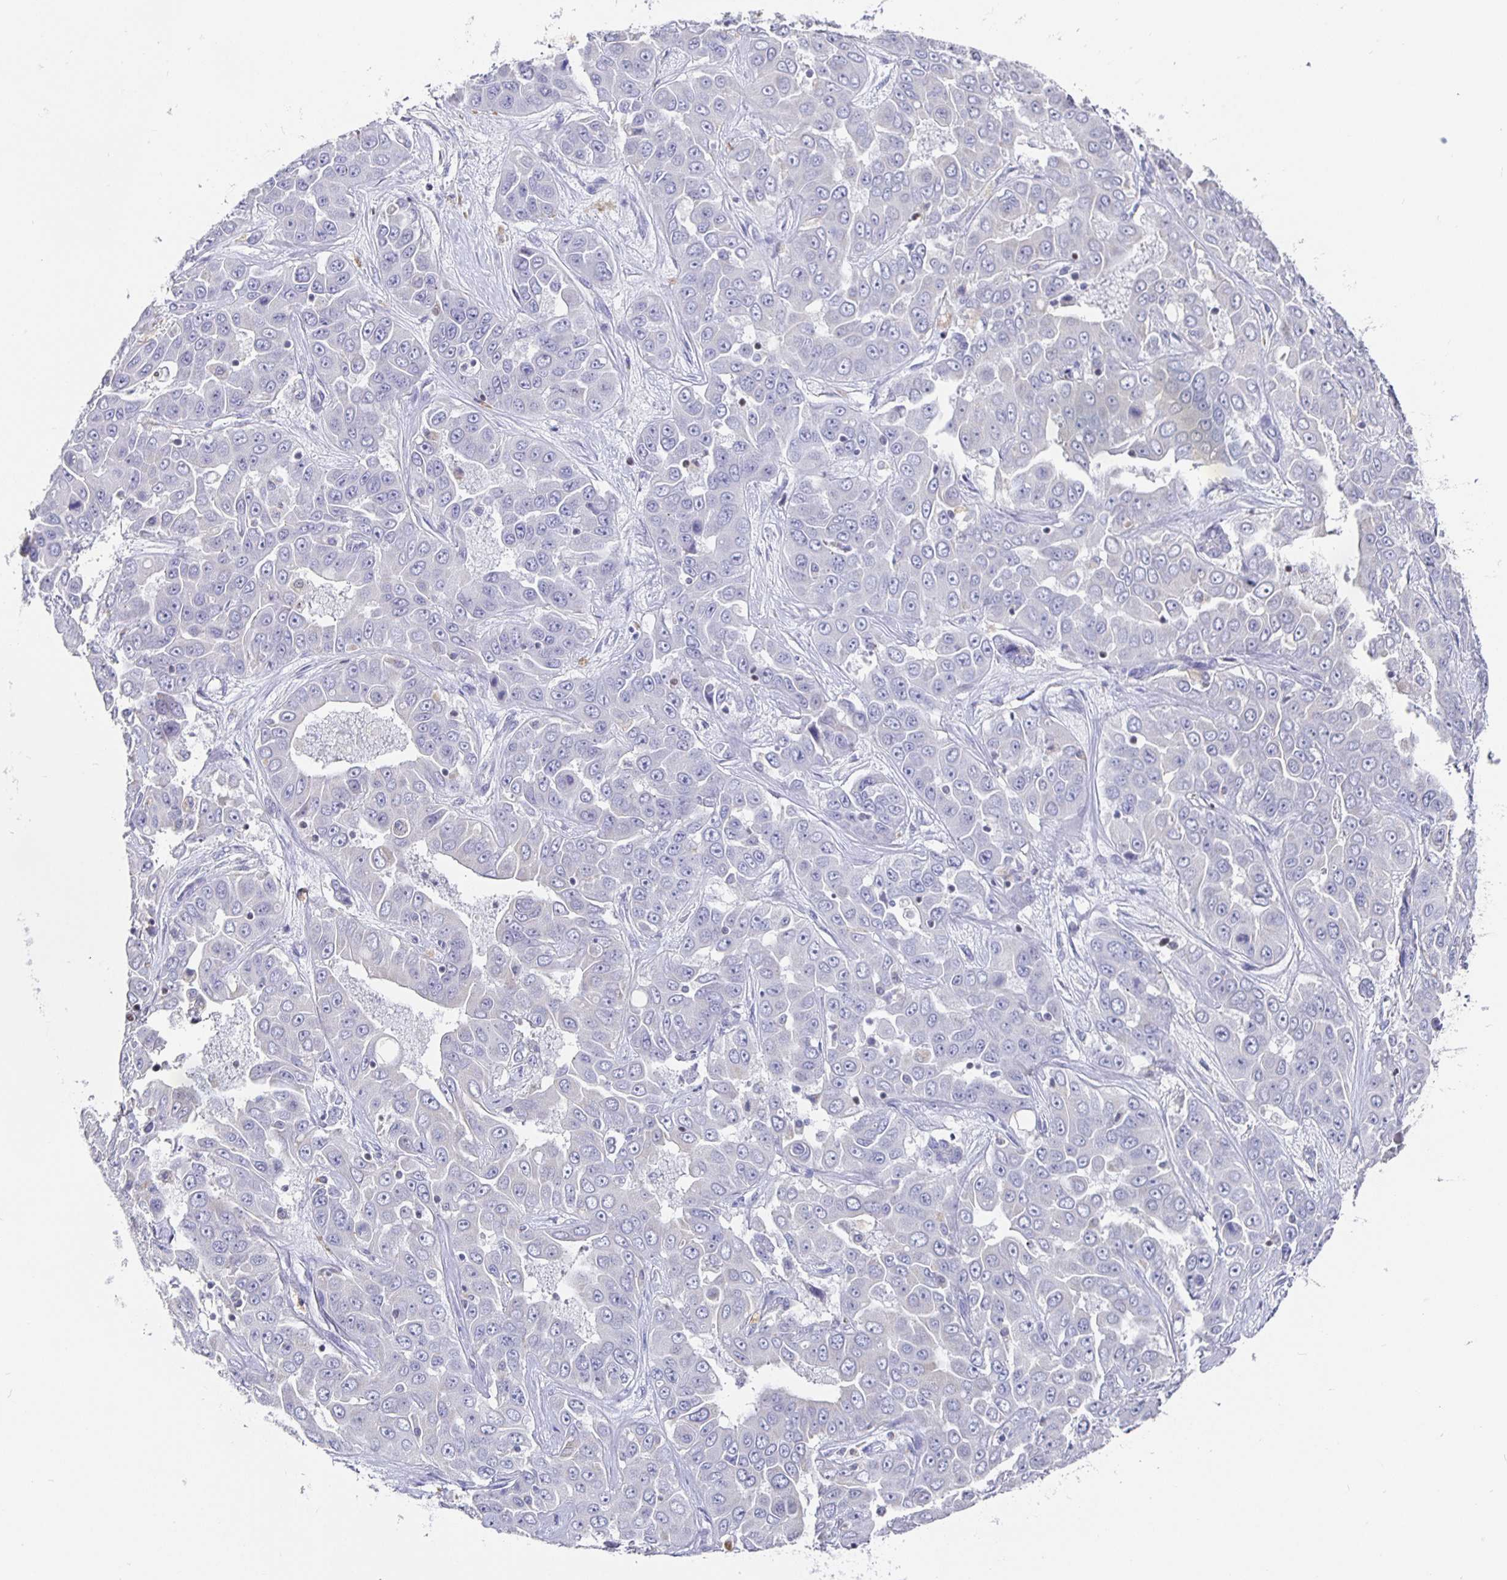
{"staining": {"intensity": "negative", "quantity": "none", "location": "none"}, "tissue": "liver cancer", "cell_type": "Tumor cells", "image_type": "cancer", "snomed": [{"axis": "morphology", "description": "Cholangiocarcinoma"}, {"axis": "topography", "description": "Liver"}], "caption": "There is no significant staining in tumor cells of liver cancer. The staining was performed using DAB (3,3'-diaminobenzidine) to visualize the protein expression in brown, while the nuclei were stained in blue with hematoxylin (Magnification: 20x).", "gene": "RUNX2", "patient": {"sex": "female", "age": 52}}